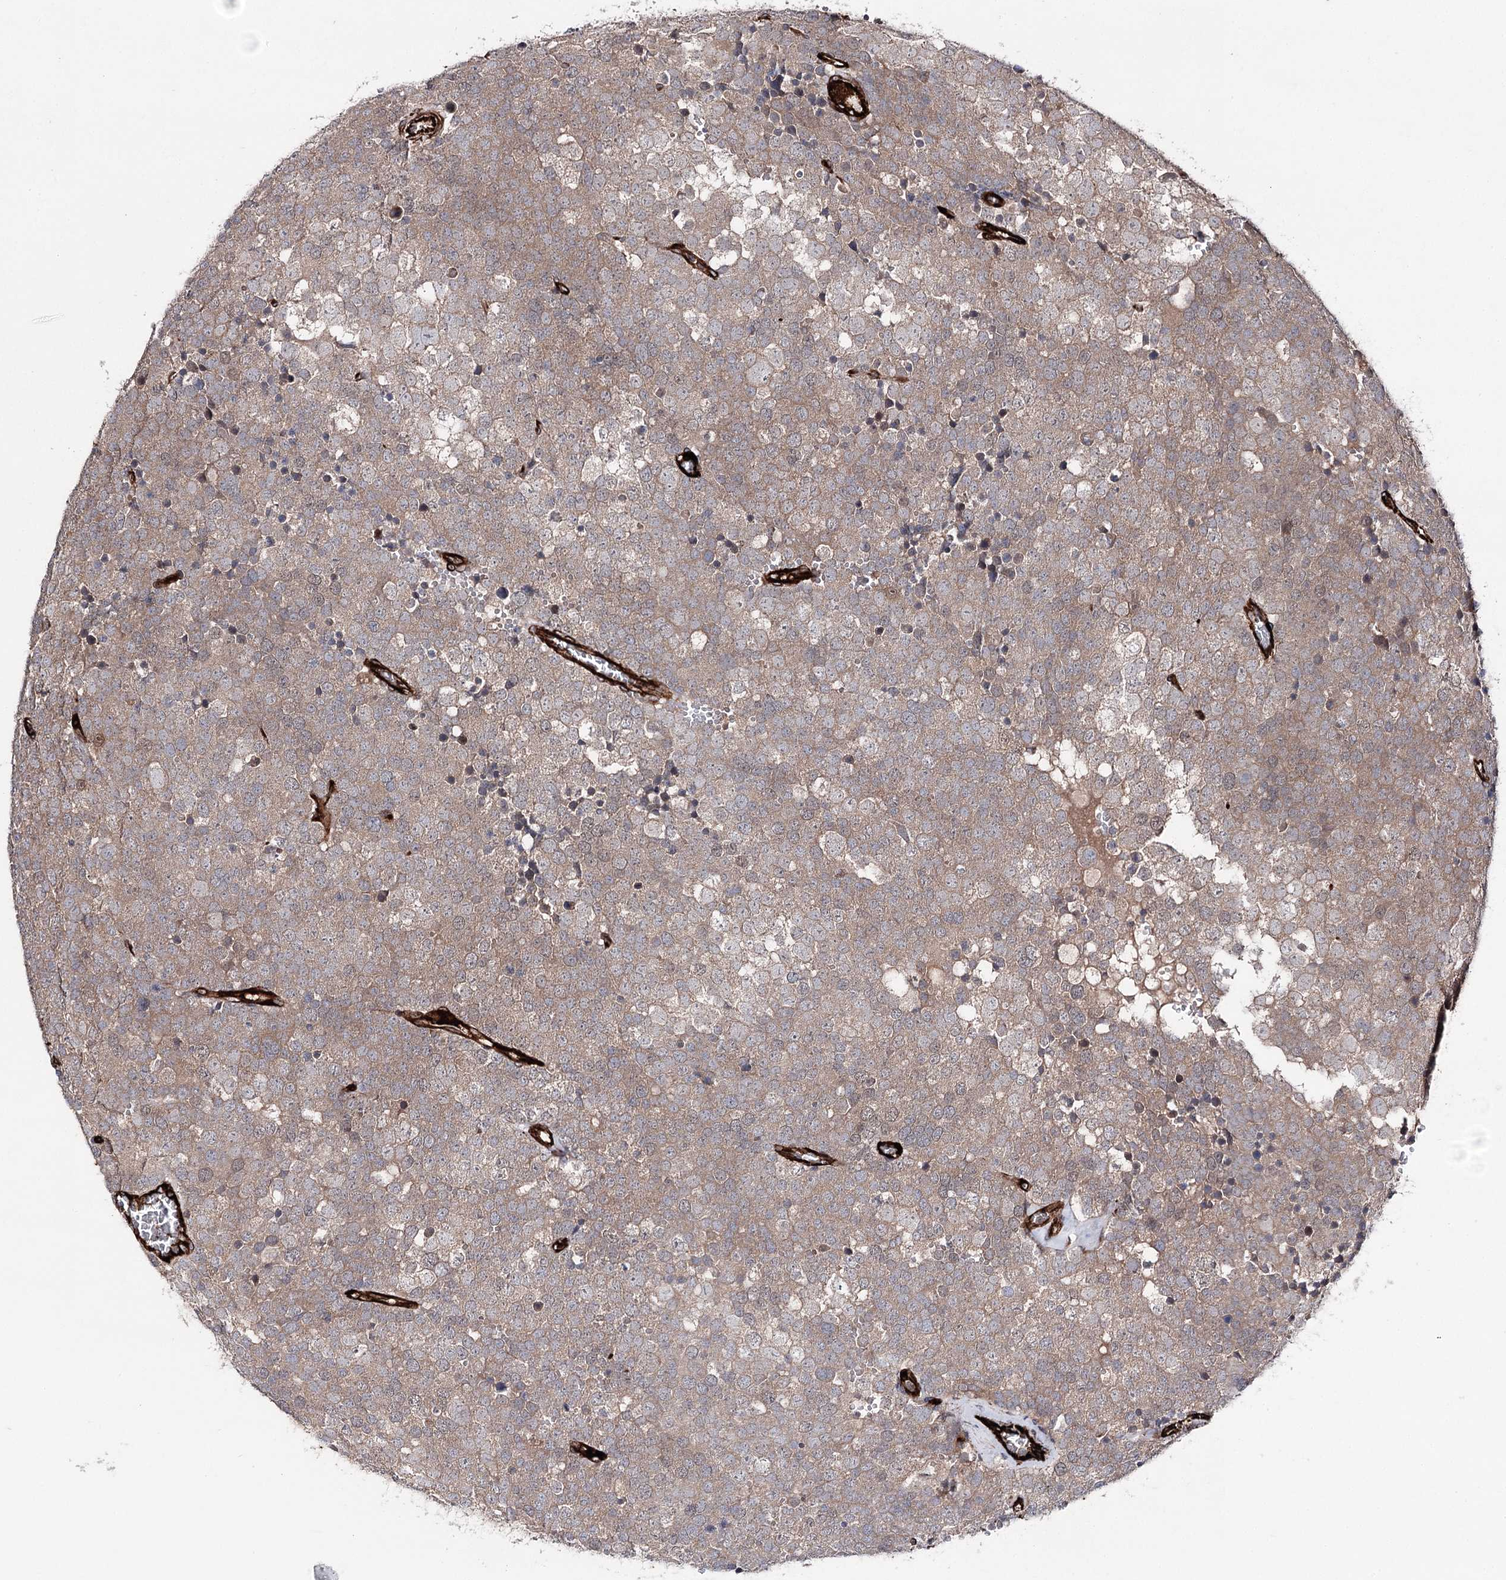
{"staining": {"intensity": "moderate", "quantity": ">75%", "location": "cytoplasmic/membranous"}, "tissue": "testis cancer", "cell_type": "Tumor cells", "image_type": "cancer", "snomed": [{"axis": "morphology", "description": "Seminoma, NOS"}, {"axis": "topography", "description": "Testis"}], "caption": "This is an image of immunohistochemistry (IHC) staining of seminoma (testis), which shows moderate staining in the cytoplasmic/membranous of tumor cells.", "gene": "MIB1", "patient": {"sex": "male", "age": 71}}